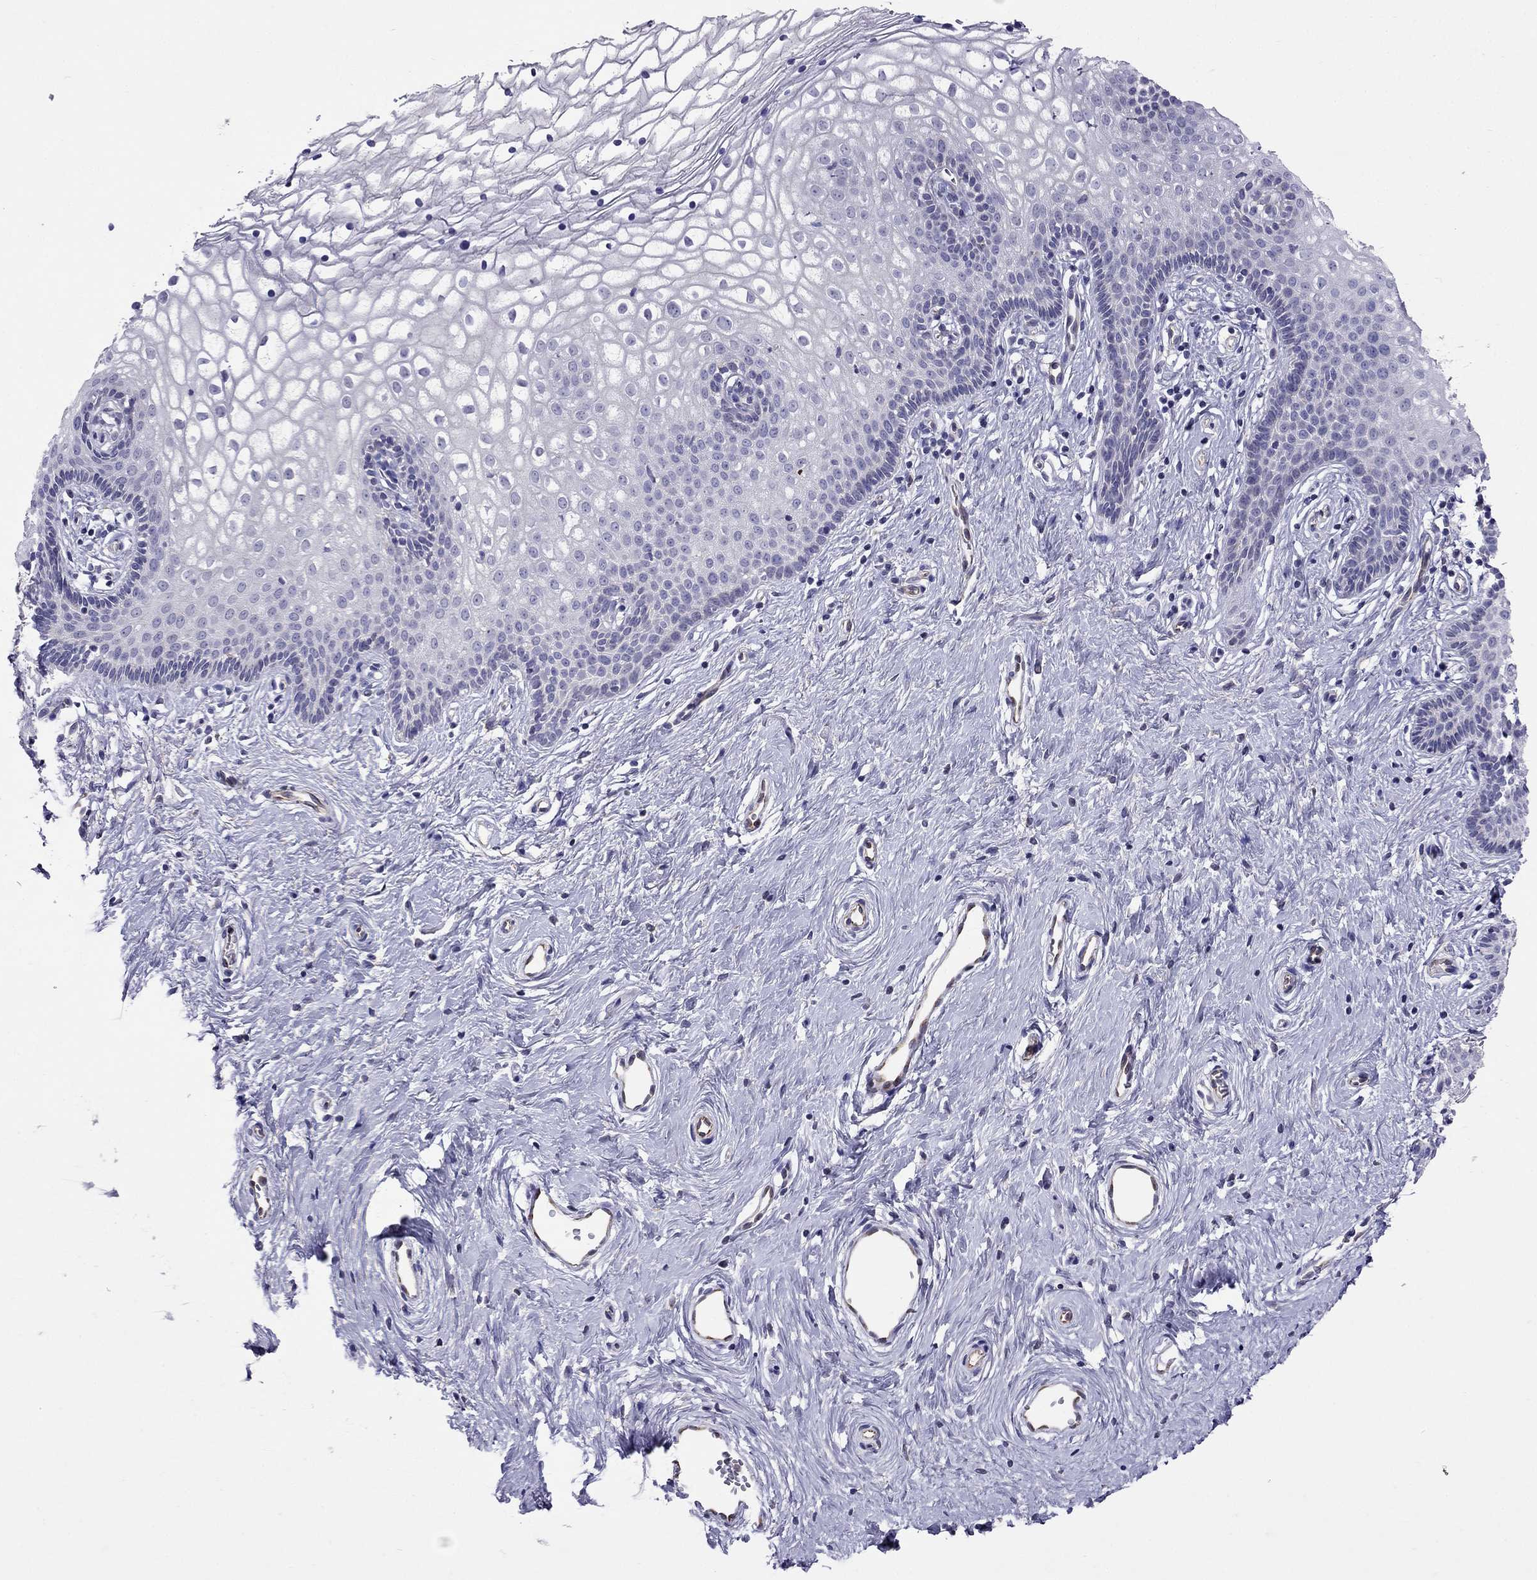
{"staining": {"intensity": "negative", "quantity": "none", "location": "none"}, "tissue": "vagina", "cell_type": "Squamous epithelial cells", "image_type": "normal", "snomed": [{"axis": "morphology", "description": "Normal tissue, NOS"}, {"axis": "topography", "description": "Vagina"}], "caption": "This micrograph is of benign vagina stained with immunohistochemistry (IHC) to label a protein in brown with the nuclei are counter-stained blue. There is no expression in squamous epithelial cells.", "gene": "SPINT4", "patient": {"sex": "female", "age": 36}}